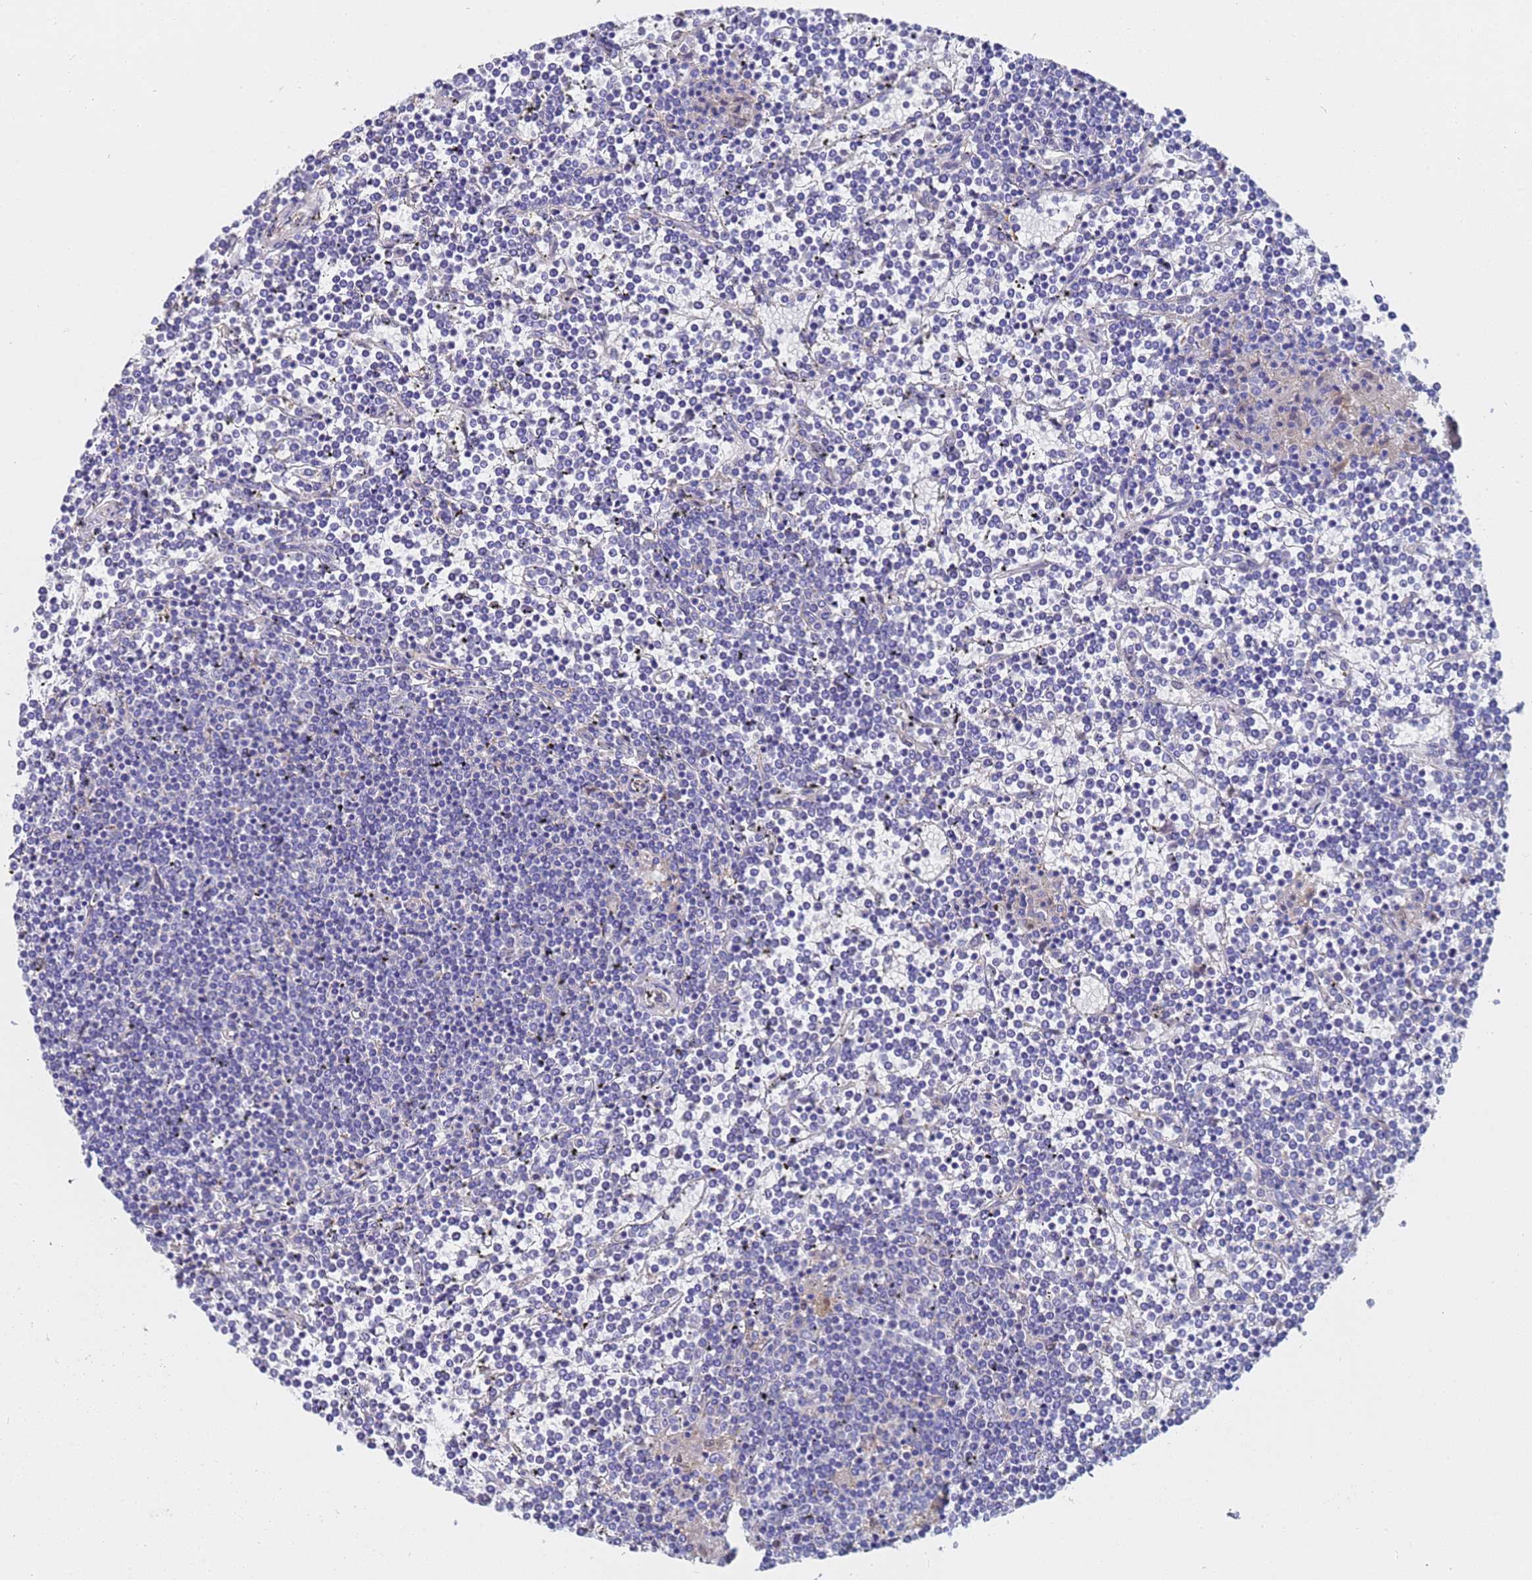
{"staining": {"intensity": "negative", "quantity": "none", "location": "none"}, "tissue": "lymphoma", "cell_type": "Tumor cells", "image_type": "cancer", "snomed": [{"axis": "morphology", "description": "Malignant lymphoma, non-Hodgkin's type, Low grade"}, {"axis": "topography", "description": "Spleen"}], "caption": "Tumor cells show no significant expression in low-grade malignant lymphoma, non-Hodgkin's type. The staining is performed using DAB brown chromogen with nuclei counter-stained in using hematoxylin.", "gene": "TM4SF4", "patient": {"sex": "female", "age": 19}}